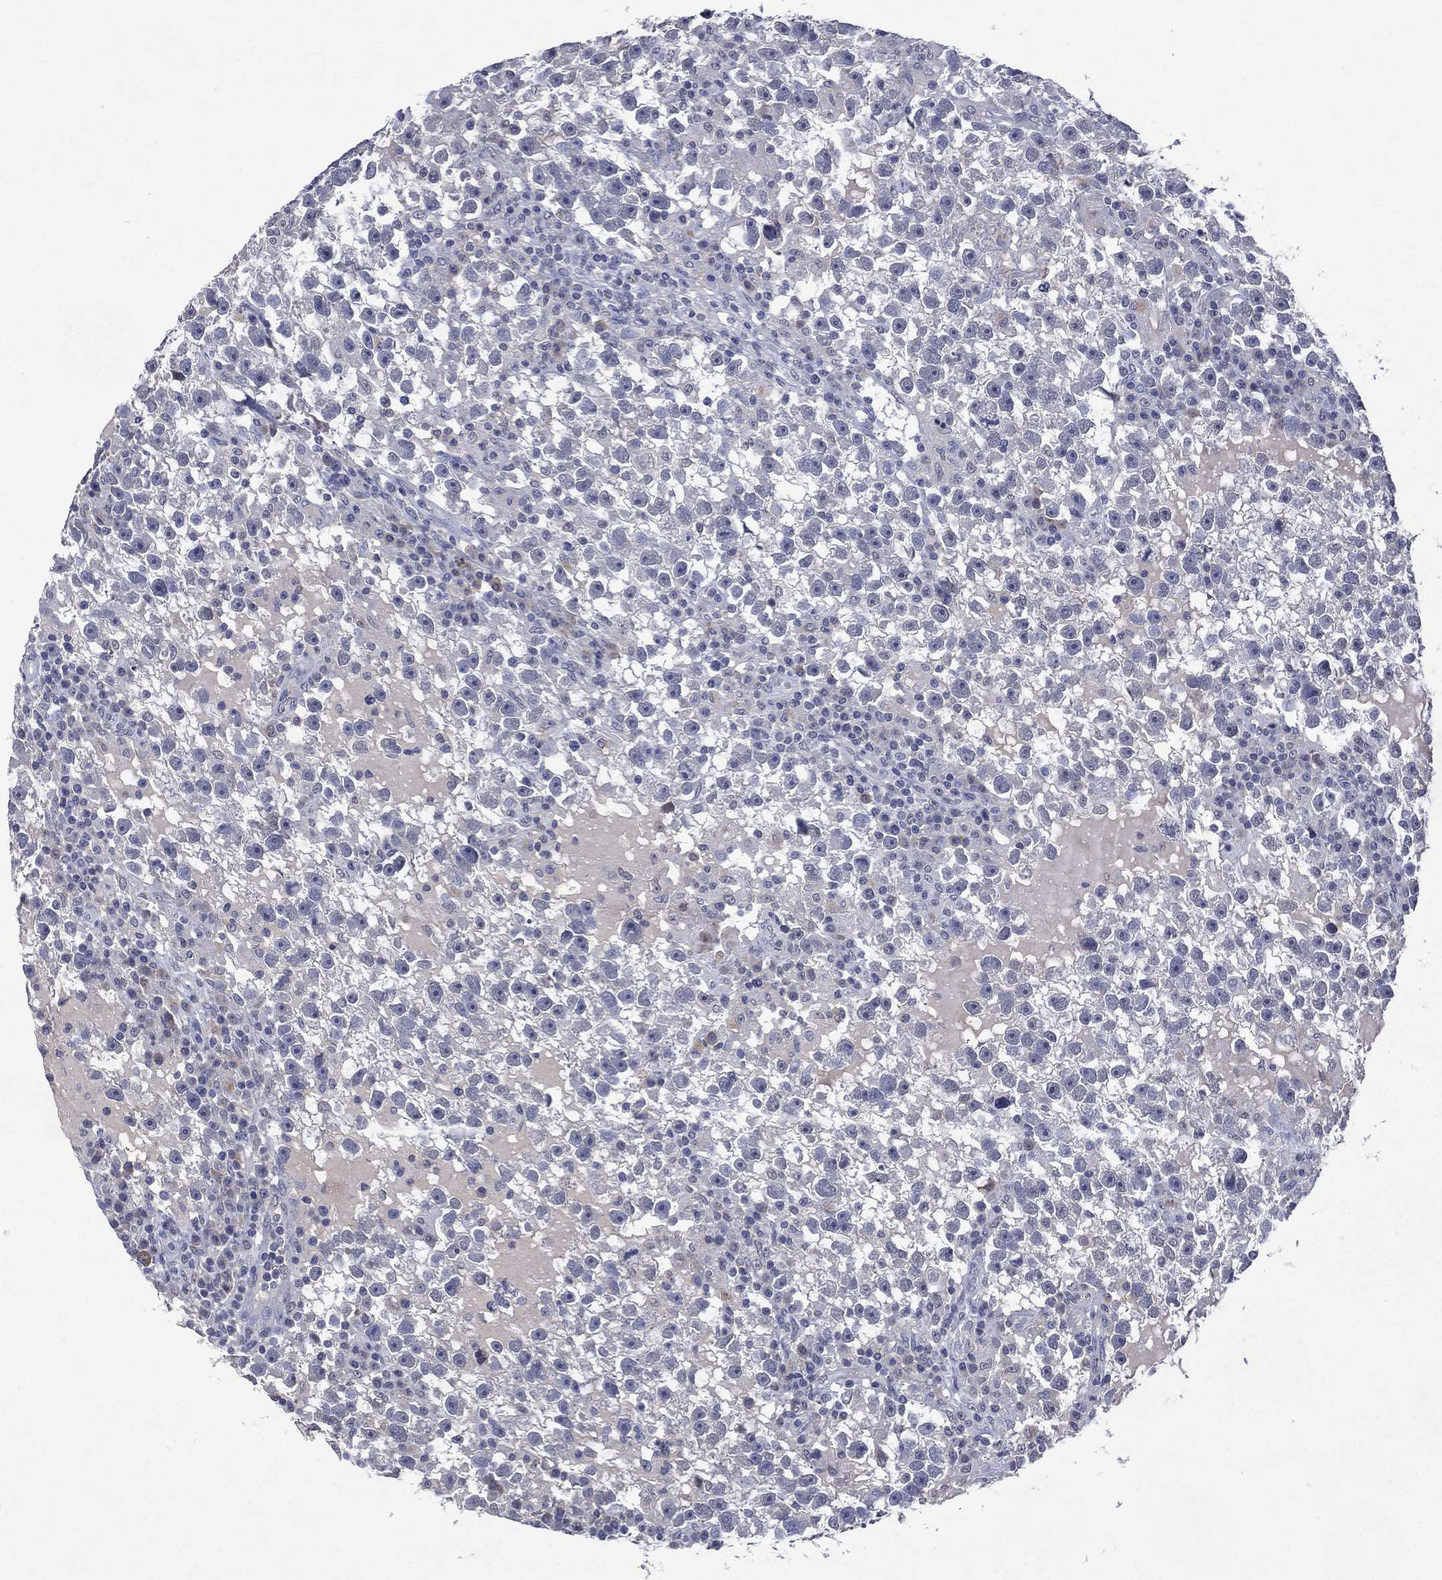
{"staining": {"intensity": "negative", "quantity": "none", "location": "none"}, "tissue": "testis cancer", "cell_type": "Tumor cells", "image_type": "cancer", "snomed": [{"axis": "morphology", "description": "Seminoma, NOS"}, {"axis": "topography", "description": "Testis"}], "caption": "A micrograph of seminoma (testis) stained for a protein displays no brown staining in tumor cells.", "gene": "ASB10", "patient": {"sex": "male", "age": 47}}